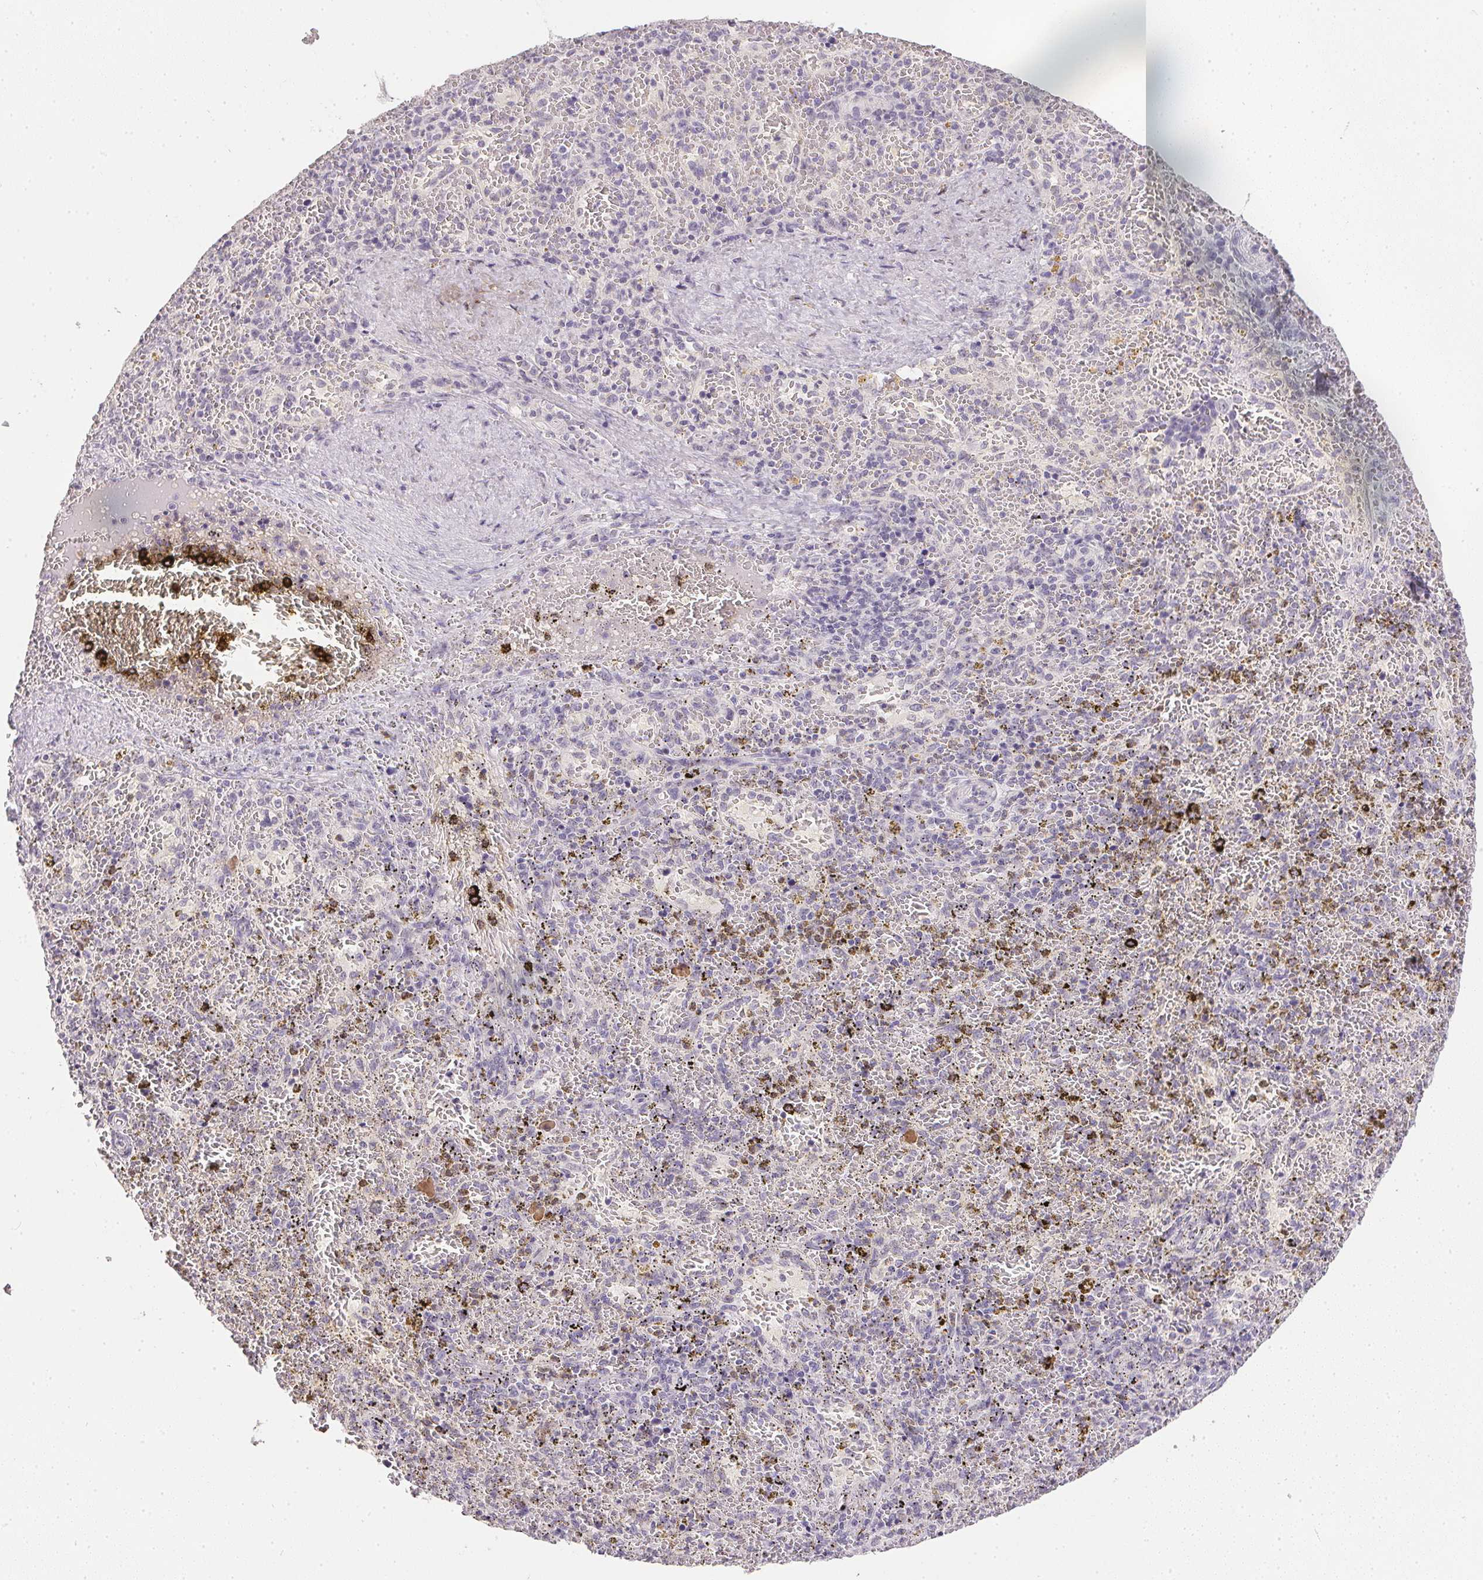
{"staining": {"intensity": "negative", "quantity": "none", "location": "none"}, "tissue": "spleen", "cell_type": "Cells in red pulp", "image_type": "normal", "snomed": [{"axis": "morphology", "description": "Normal tissue, NOS"}, {"axis": "topography", "description": "Spleen"}], "caption": "The micrograph shows no staining of cells in red pulp in benign spleen. (IHC, brightfield microscopy, high magnification).", "gene": "PPY", "patient": {"sex": "female", "age": 50}}